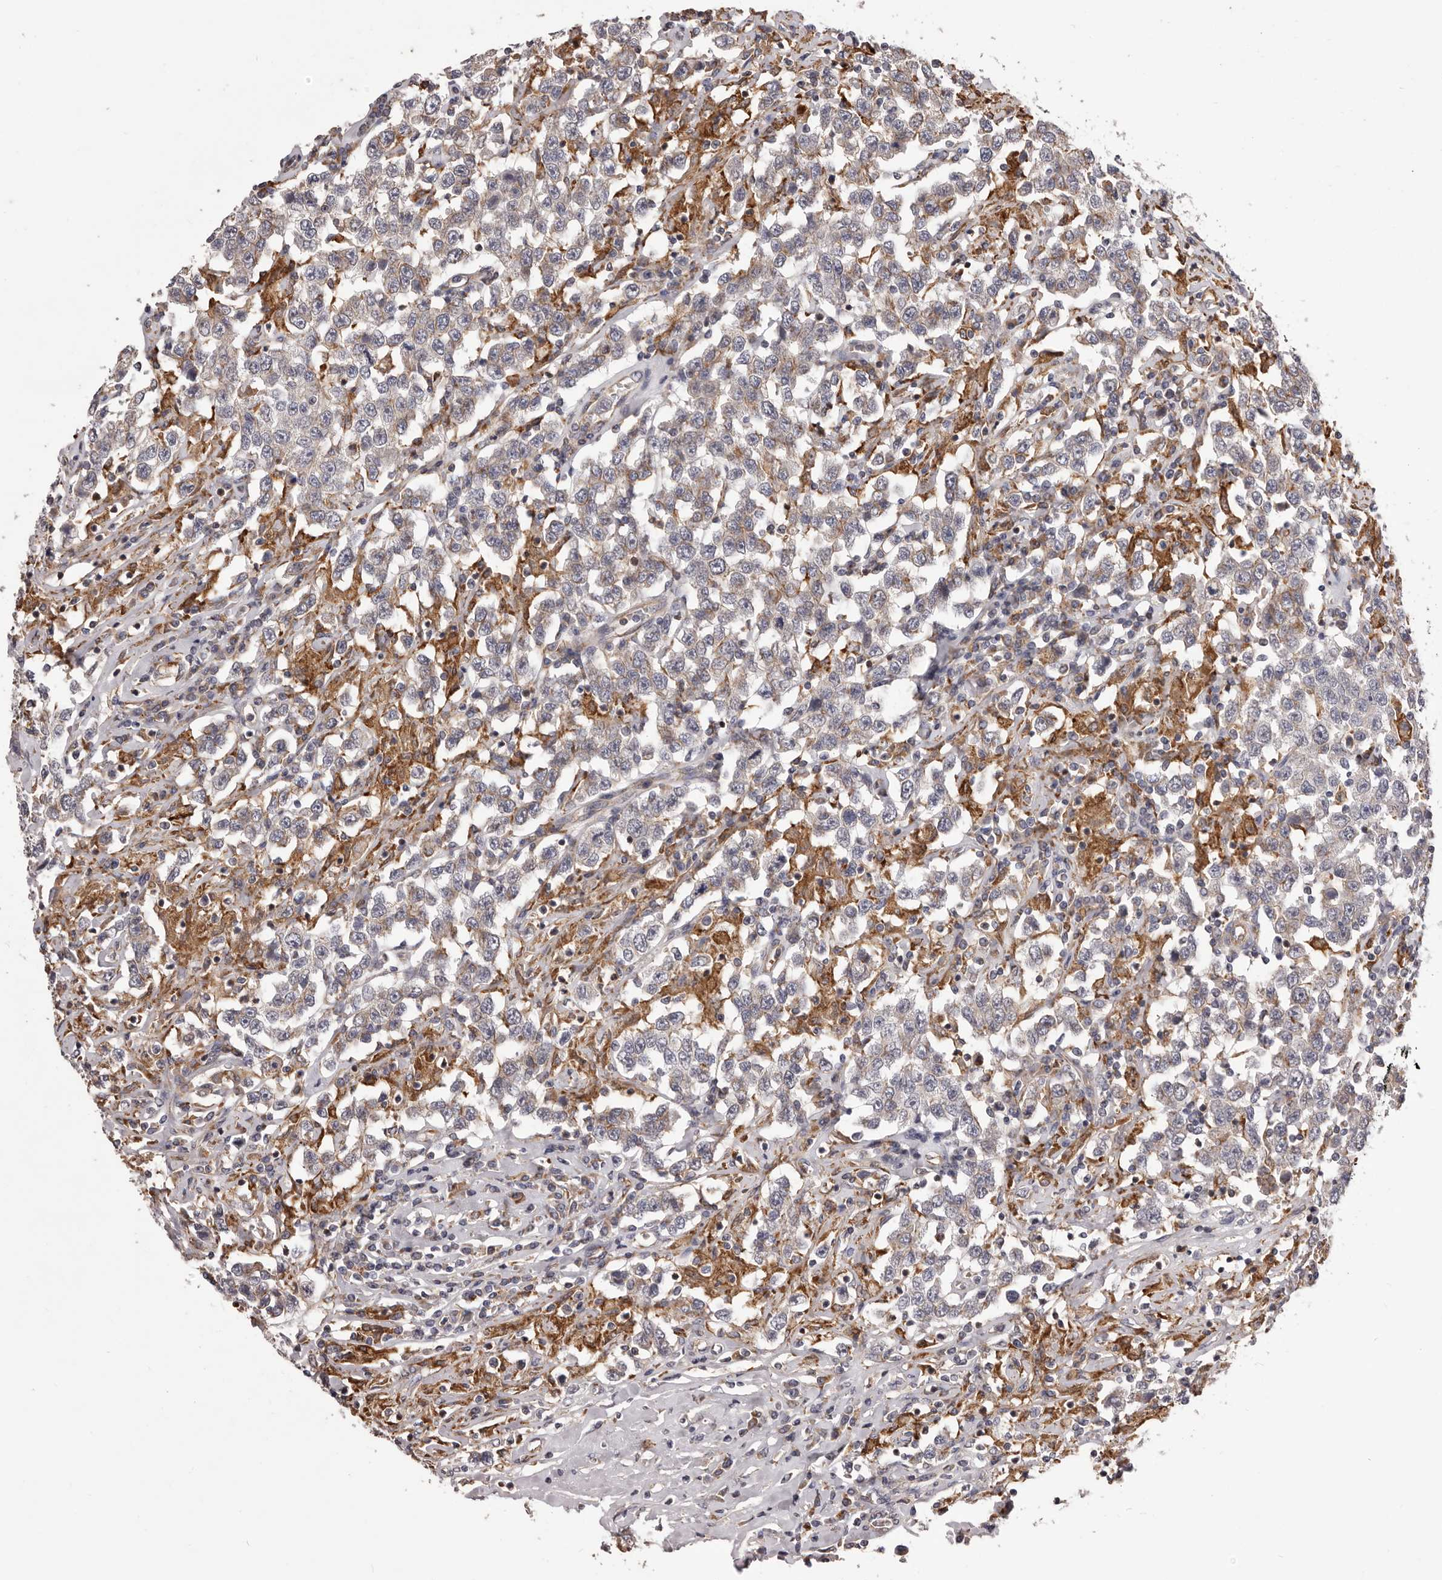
{"staining": {"intensity": "weak", "quantity": "<25%", "location": "cytoplasmic/membranous"}, "tissue": "testis cancer", "cell_type": "Tumor cells", "image_type": "cancer", "snomed": [{"axis": "morphology", "description": "Seminoma, NOS"}, {"axis": "topography", "description": "Testis"}], "caption": "Immunohistochemistry (IHC) of testis seminoma reveals no positivity in tumor cells.", "gene": "ALPK1", "patient": {"sex": "male", "age": 41}}